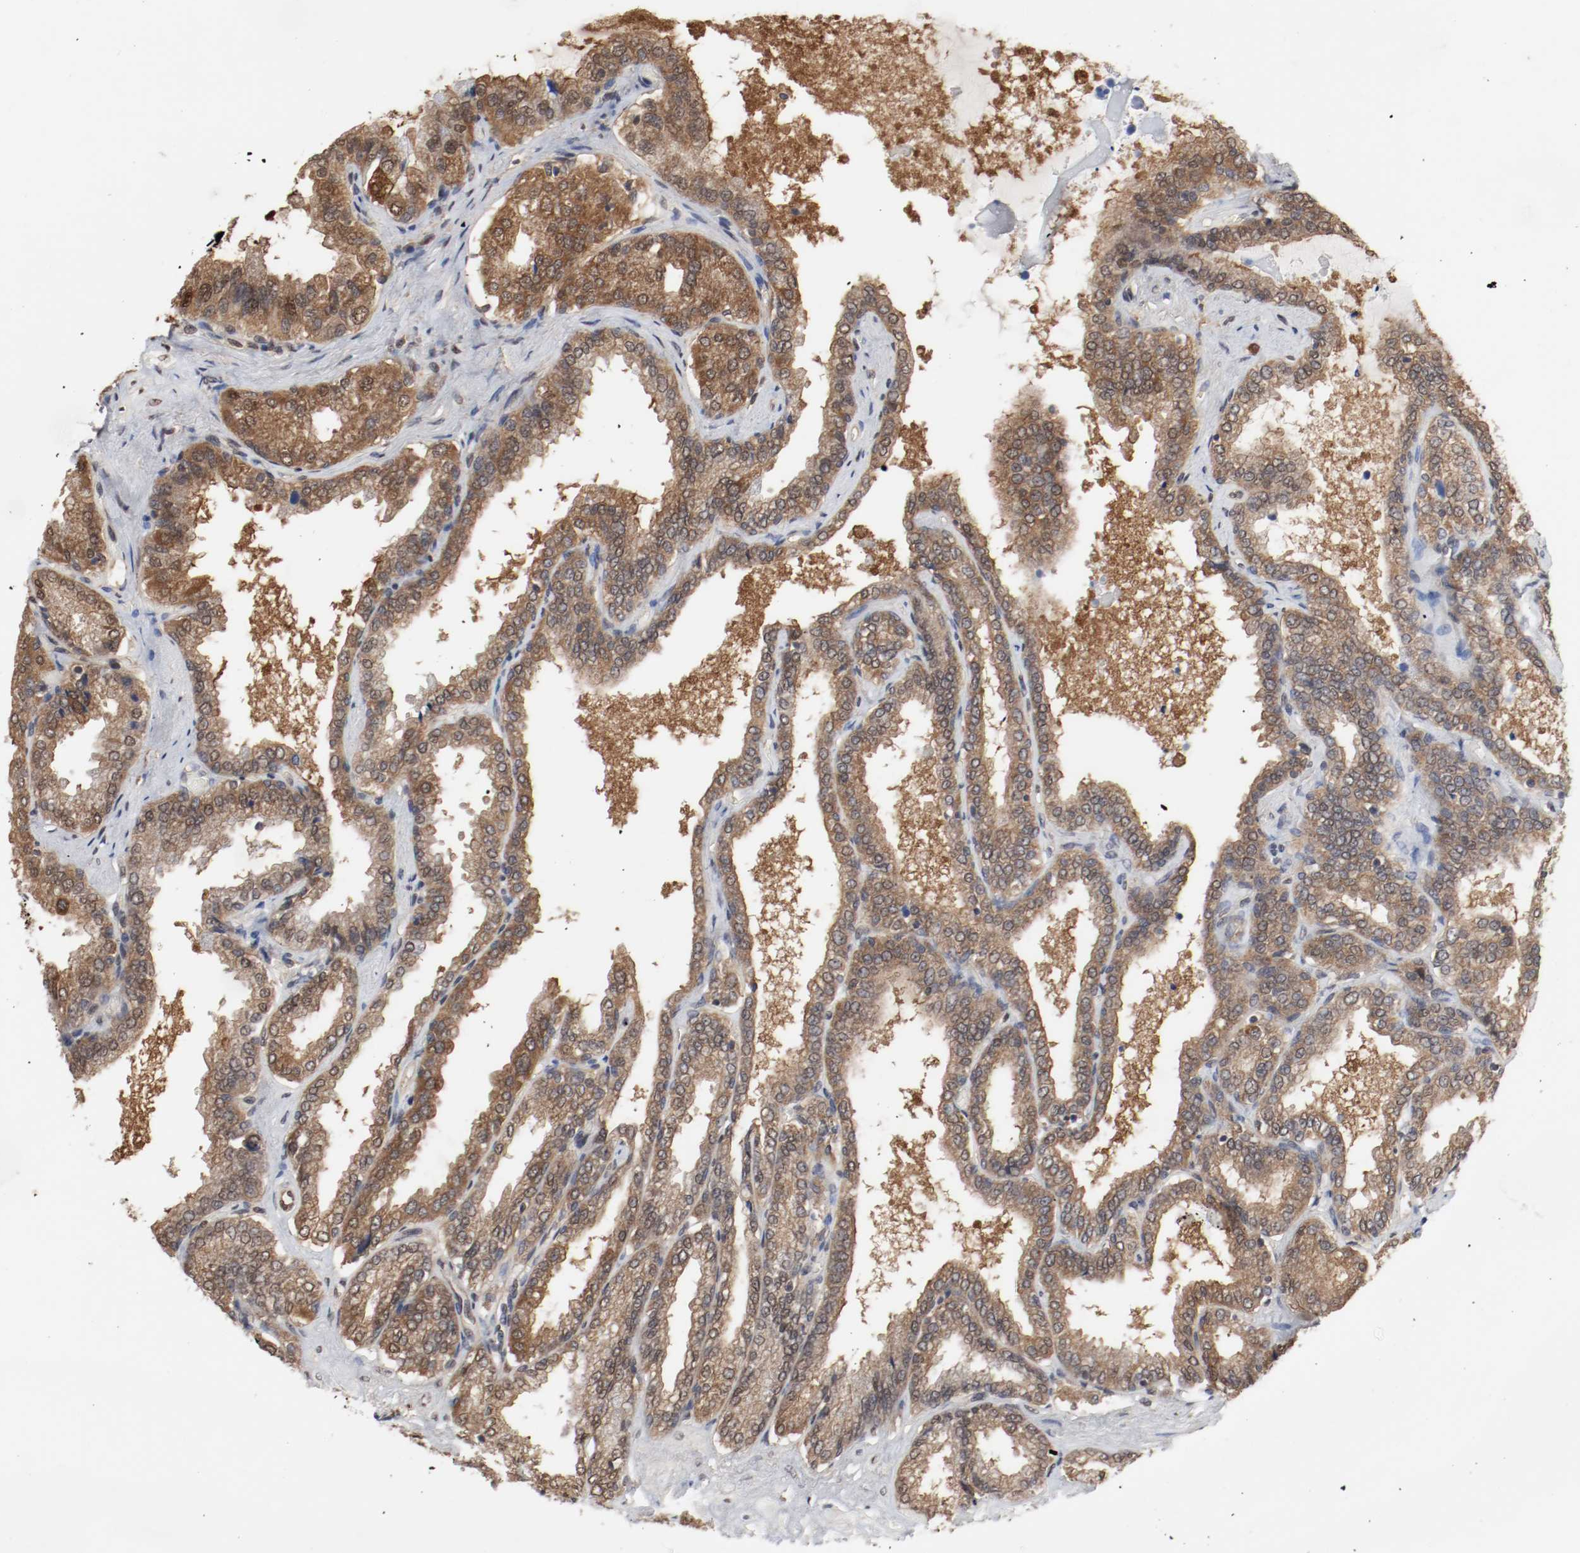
{"staining": {"intensity": "moderate", "quantity": ">75%", "location": "cytoplasmic/membranous,nuclear"}, "tissue": "seminal vesicle", "cell_type": "Glandular cells", "image_type": "normal", "snomed": [{"axis": "morphology", "description": "Normal tissue, NOS"}, {"axis": "topography", "description": "Seminal veicle"}], "caption": "A micrograph showing moderate cytoplasmic/membranous,nuclear positivity in about >75% of glandular cells in normal seminal vesicle, as visualized by brown immunohistochemical staining.", "gene": "AFG3L2", "patient": {"sex": "male", "age": 46}}